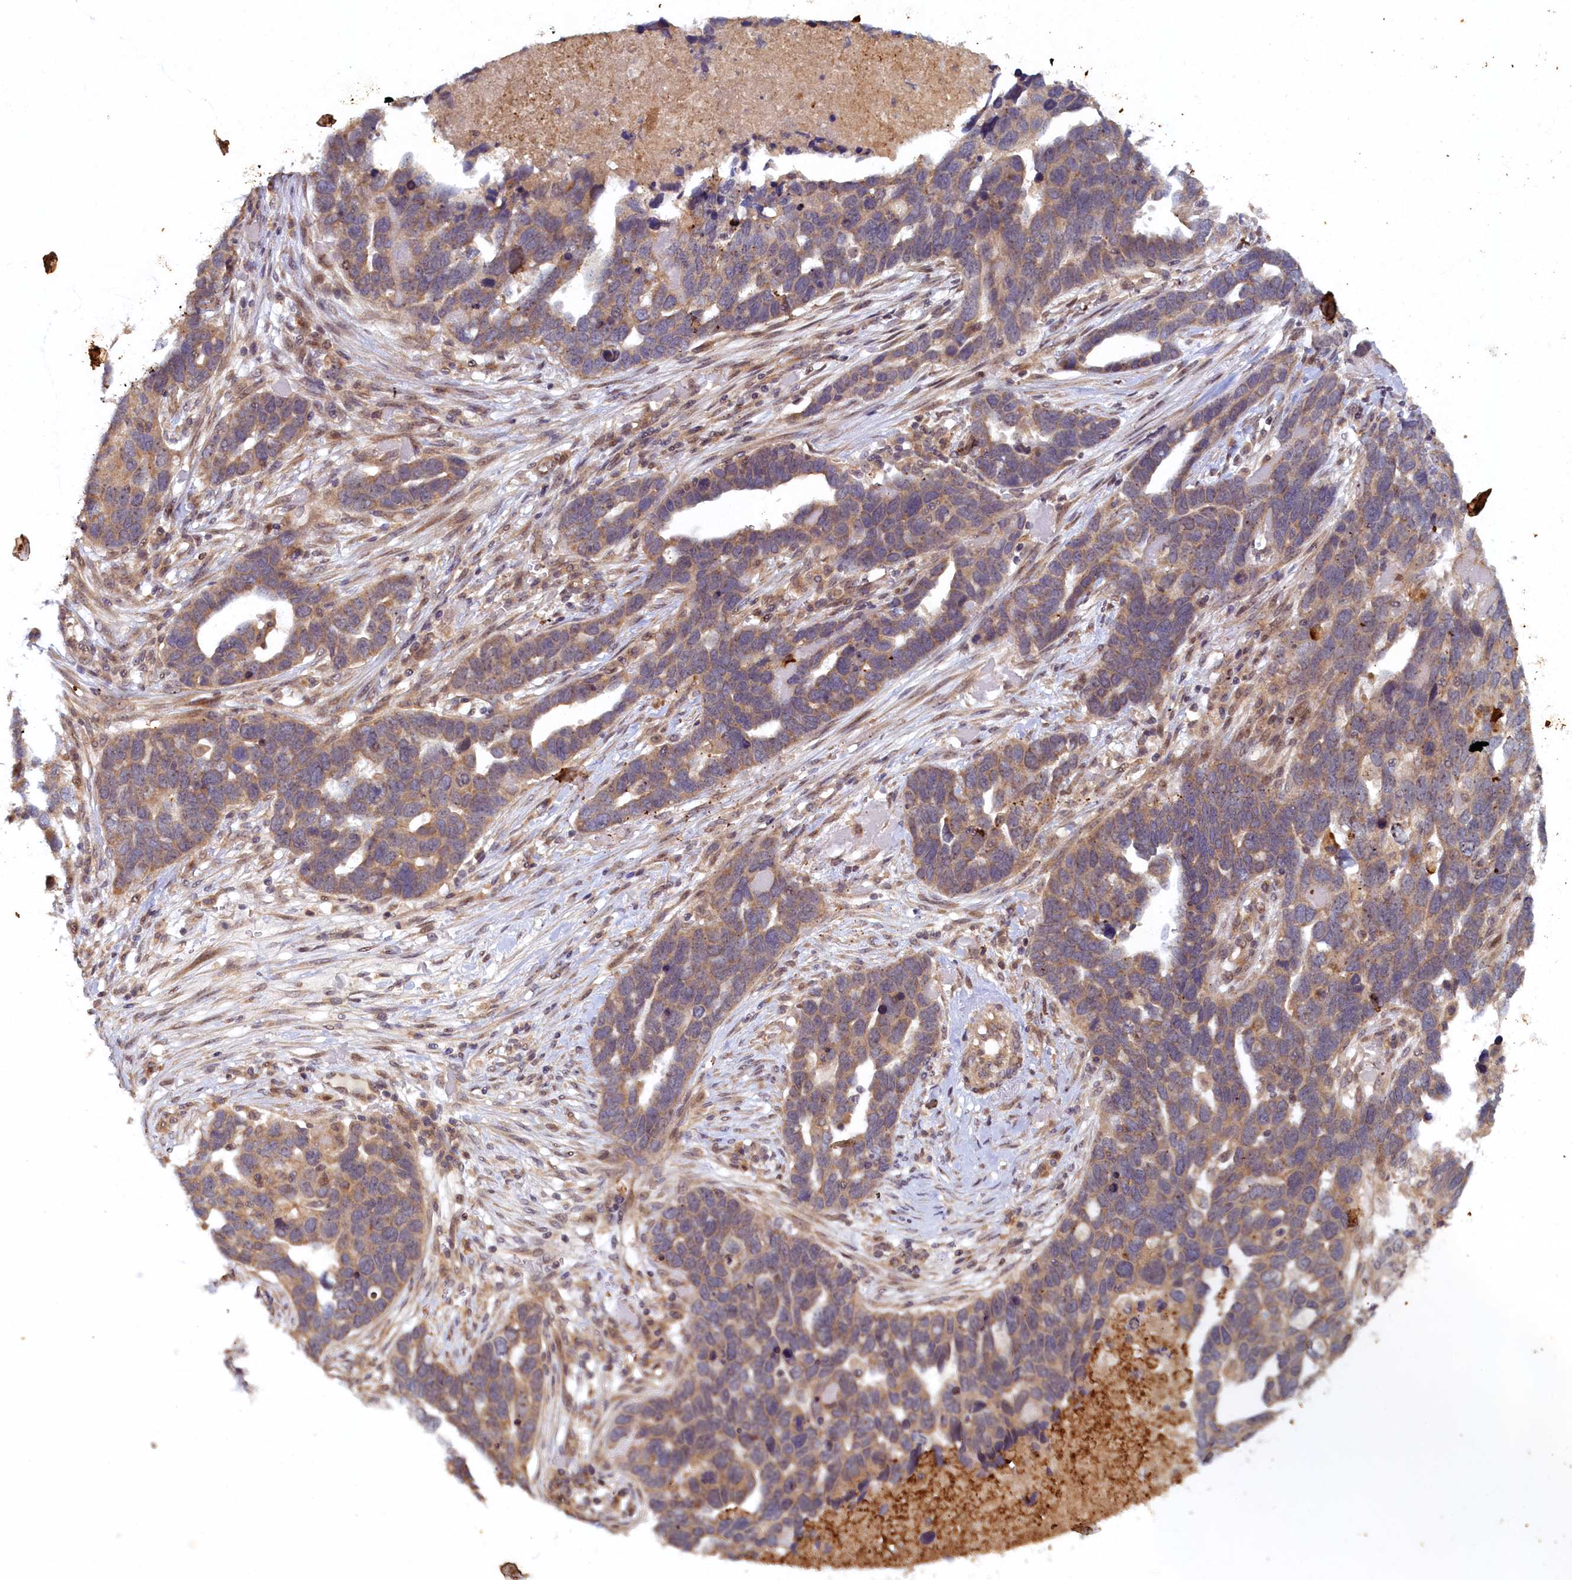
{"staining": {"intensity": "moderate", "quantity": "25%-75%", "location": "cytoplasmic/membranous"}, "tissue": "ovarian cancer", "cell_type": "Tumor cells", "image_type": "cancer", "snomed": [{"axis": "morphology", "description": "Cystadenocarcinoma, serous, NOS"}, {"axis": "topography", "description": "Ovary"}], "caption": "Approximately 25%-75% of tumor cells in human ovarian cancer (serous cystadenocarcinoma) demonstrate moderate cytoplasmic/membranous protein staining as visualized by brown immunohistochemical staining.", "gene": "CEP20", "patient": {"sex": "female", "age": 54}}